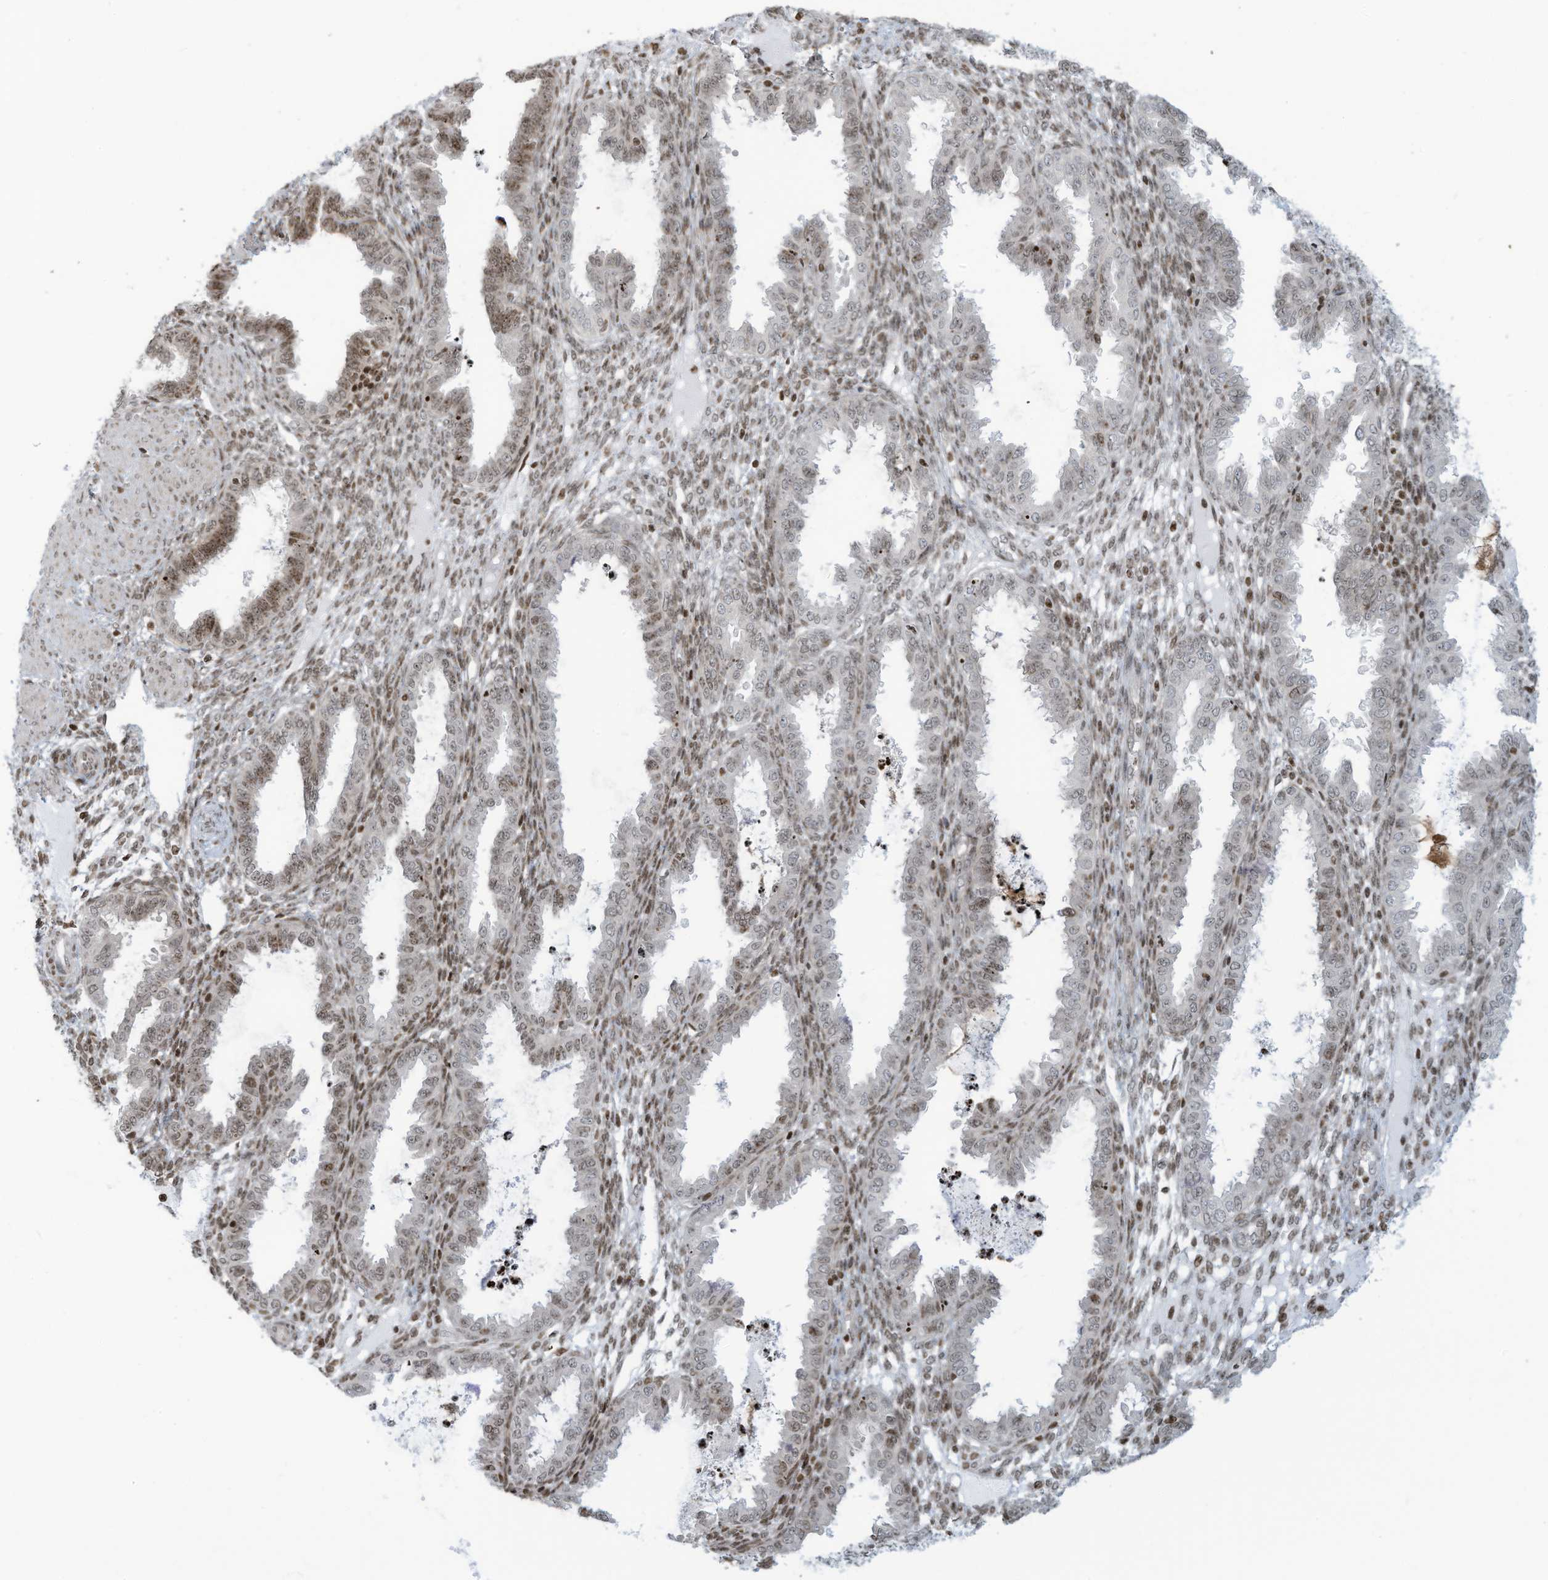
{"staining": {"intensity": "moderate", "quantity": "25%-75%", "location": "nuclear"}, "tissue": "endometrium", "cell_type": "Cells in endometrial stroma", "image_type": "normal", "snomed": [{"axis": "morphology", "description": "Normal tissue, NOS"}, {"axis": "topography", "description": "Endometrium"}], "caption": "Benign endometrium shows moderate nuclear expression in about 25%-75% of cells in endometrial stroma, visualized by immunohistochemistry.", "gene": "ADI1", "patient": {"sex": "female", "age": 33}}